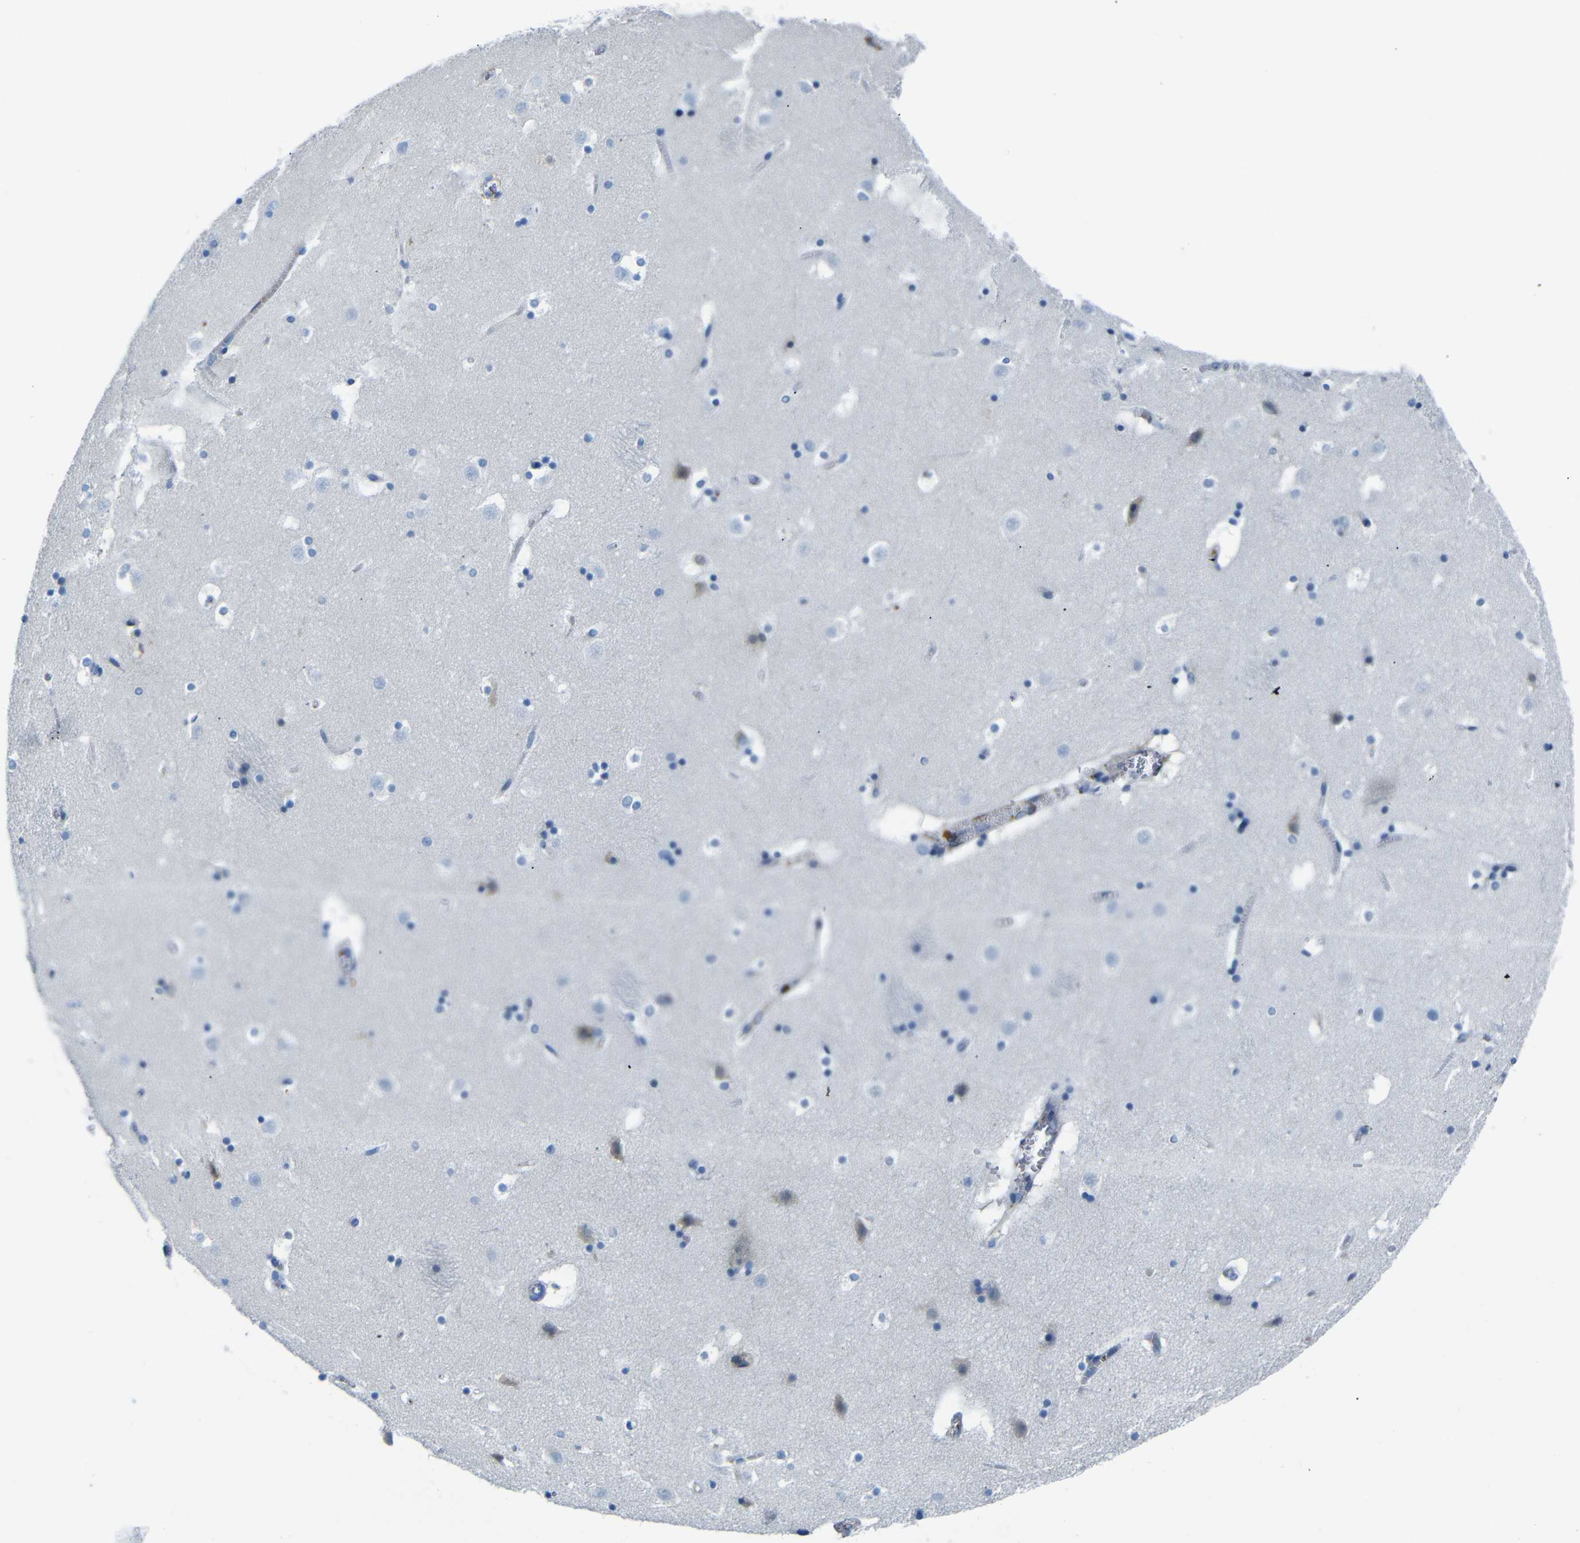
{"staining": {"intensity": "negative", "quantity": "none", "location": "none"}, "tissue": "caudate", "cell_type": "Glial cells", "image_type": "normal", "snomed": [{"axis": "morphology", "description": "Normal tissue, NOS"}, {"axis": "topography", "description": "Lateral ventricle wall"}], "caption": "Immunohistochemical staining of normal caudate shows no significant staining in glial cells. Nuclei are stained in blue.", "gene": "SERPINA1", "patient": {"sex": "male", "age": 45}}